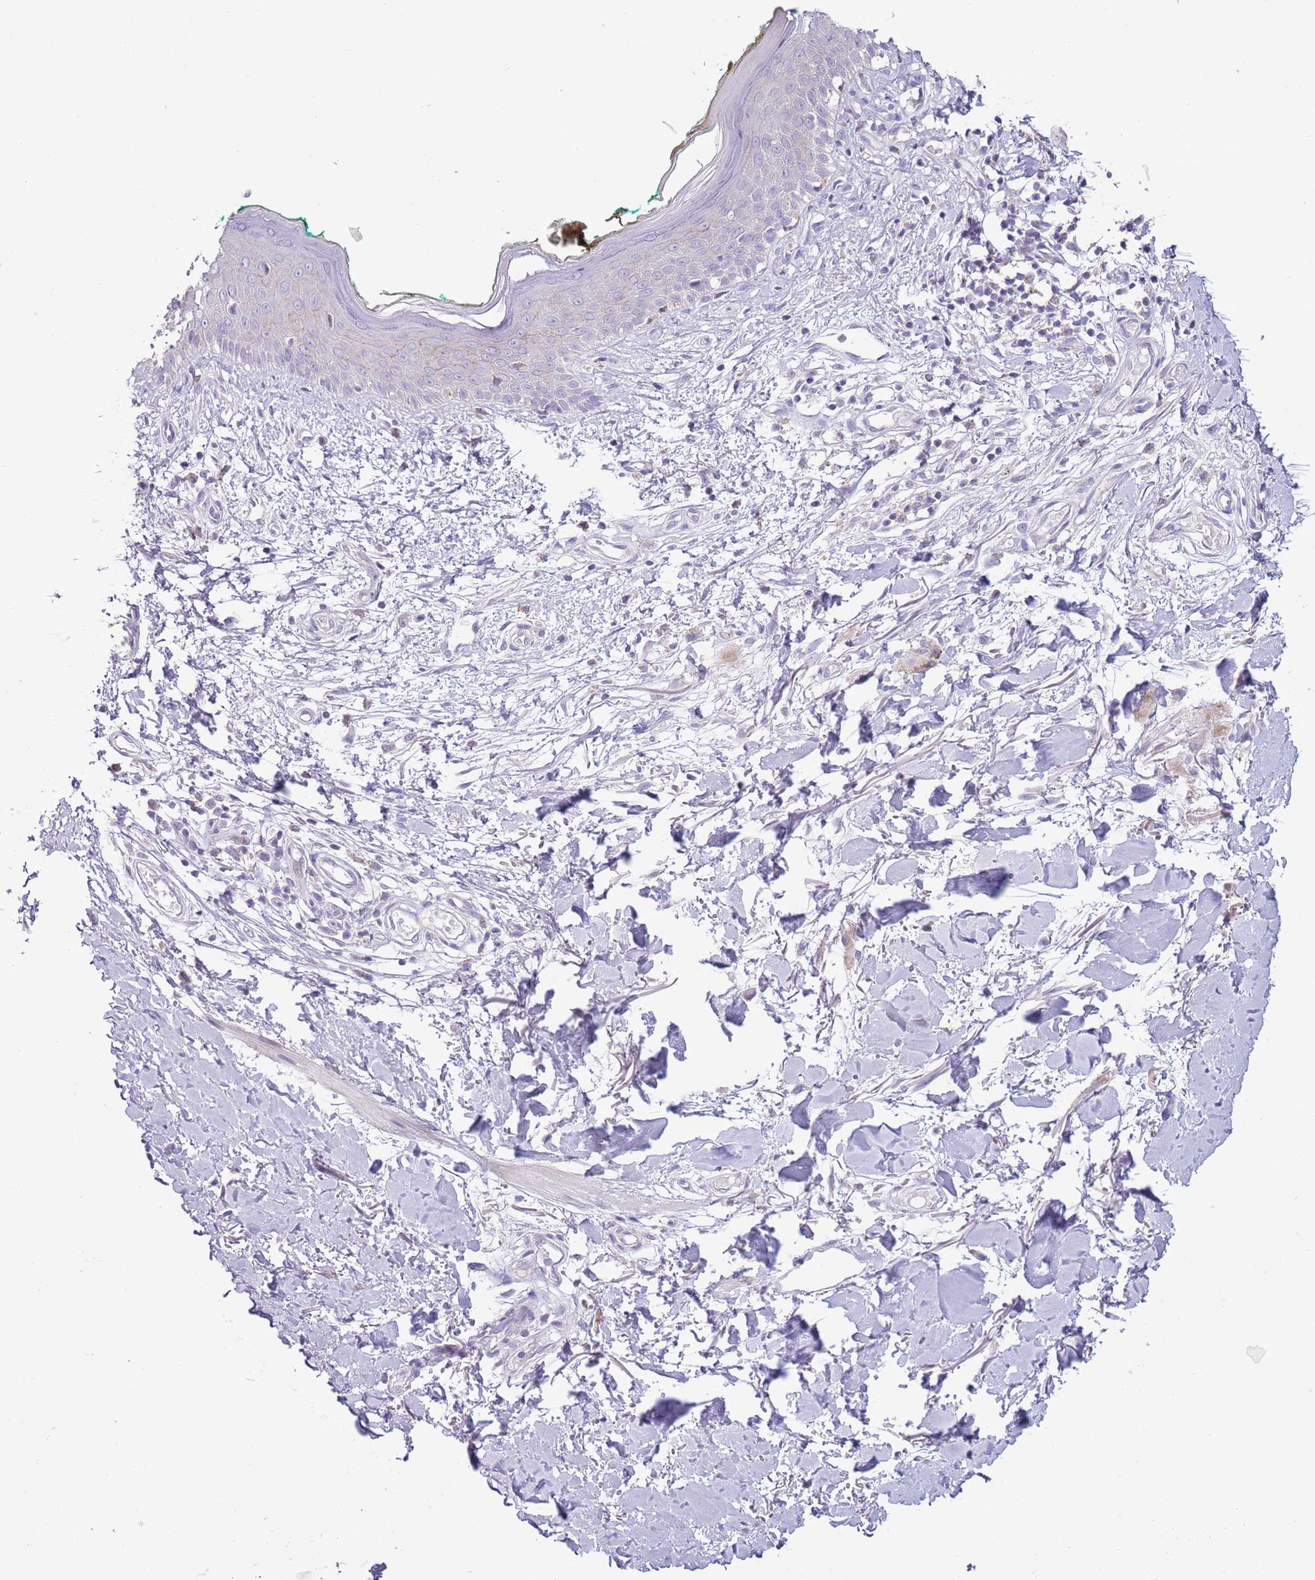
{"staining": {"intensity": "negative", "quantity": "none", "location": "none"}, "tissue": "skin", "cell_type": "Fibroblasts", "image_type": "normal", "snomed": [{"axis": "morphology", "description": "Normal tissue, NOS"}, {"axis": "morphology", "description": "Malignant melanoma, NOS"}, {"axis": "topography", "description": "Skin"}], "caption": "Immunohistochemistry of unremarkable skin reveals no expression in fibroblasts. (Brightfield microscopy of DAB (3,3'-diaminobenzidine) immunohistochemistry at high magnification).", "gene": "ZNF697", "patient": {"sex": "male", "age": 62}}